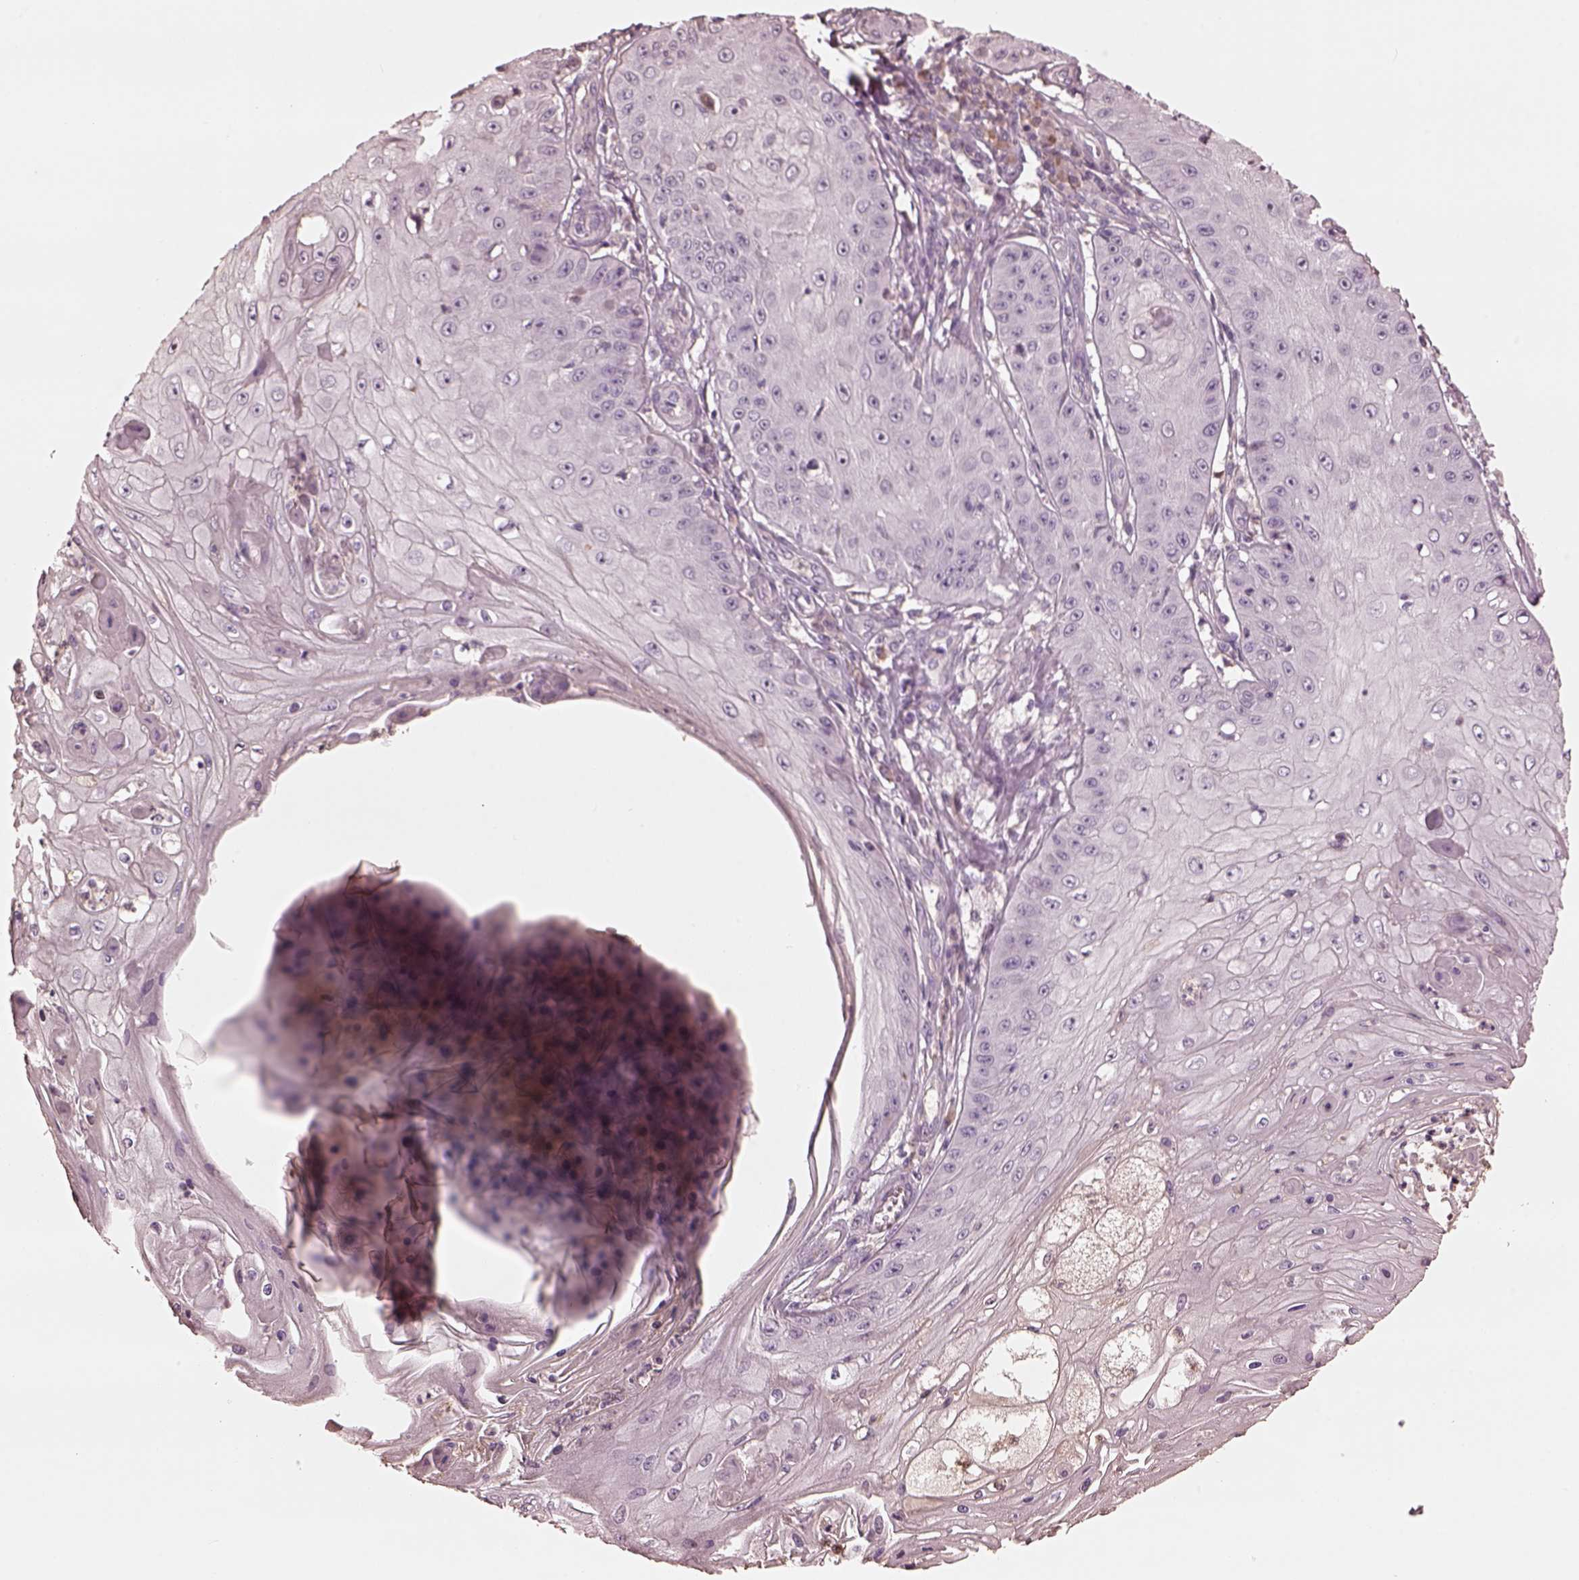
{"staining": {"intensity": "negative", "quantity": "none", "location": "none"}, "tissue": "skin cancer", "cell_type": "Tumor cells", "image_type": "cancer", "snomed": [{"axis": "morphology", "description": "Squamous cell carcinoma, NOS"}, {"axis": "topography", "description": "Skin"}], "caption": "Immunohistochemical staining of human squamous cell carcinoma (skin) reveals no significant expression in tumor cells. The staining is performed using DAB brown chromogen with nuclei counter-stained in using hematoxylin.", "gene": "OPTC", "patient": {"sex": "male", "age": 70}}